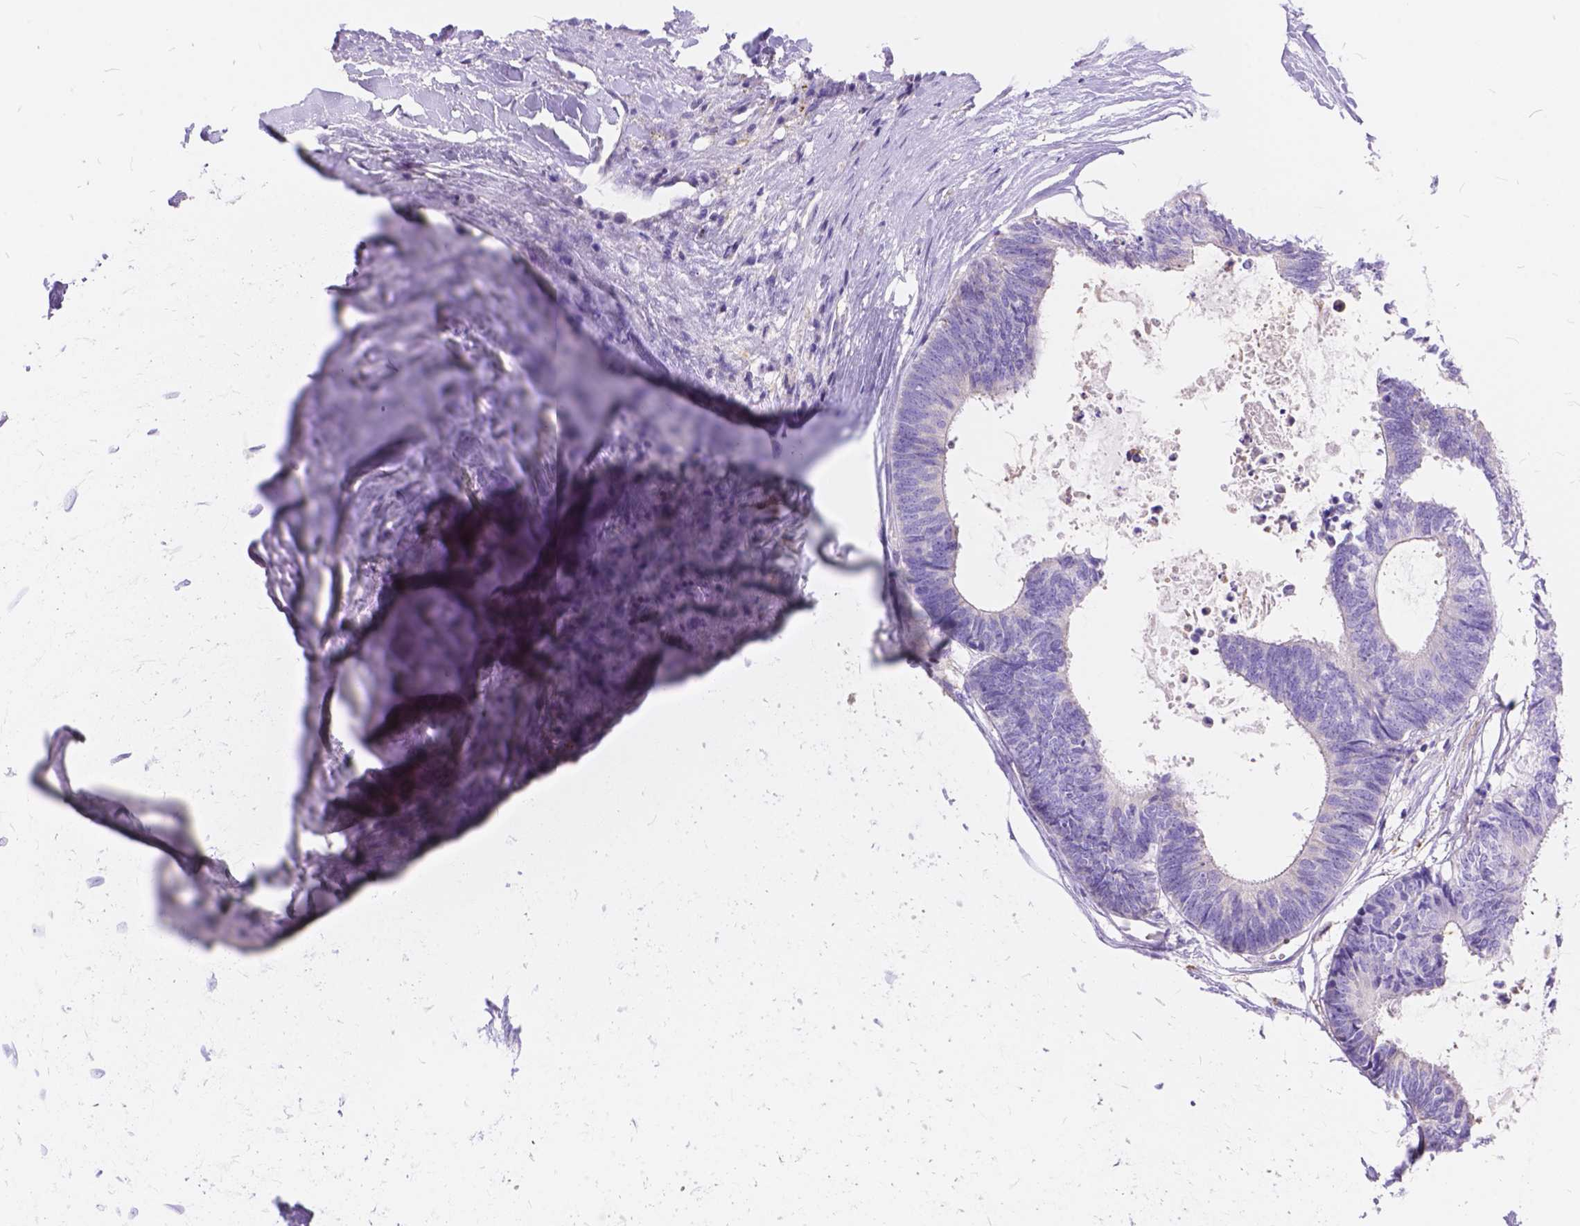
{"staining": {"intensity": "negative", "quantity": "none", "location": "none"}, "tissue": "colorectal cancer", "cell_type": "Tumor cells", "image_type": "cancer", "snomed": [{"axis": "morphology", "description": "Adenocarcinoma, NOS"}, {"axis": "topography", "description": "Colon"}, {"axis": "topography", "description": "Rectum"}], "caption": "This is a photomicrograph of immunohistochemistry (IHC) staining of adenocarcinoma (colorectal), which shows no staining in tumor cells.", "gene": "FOXL2", "patient": {"sex": "male", "age": 57}}